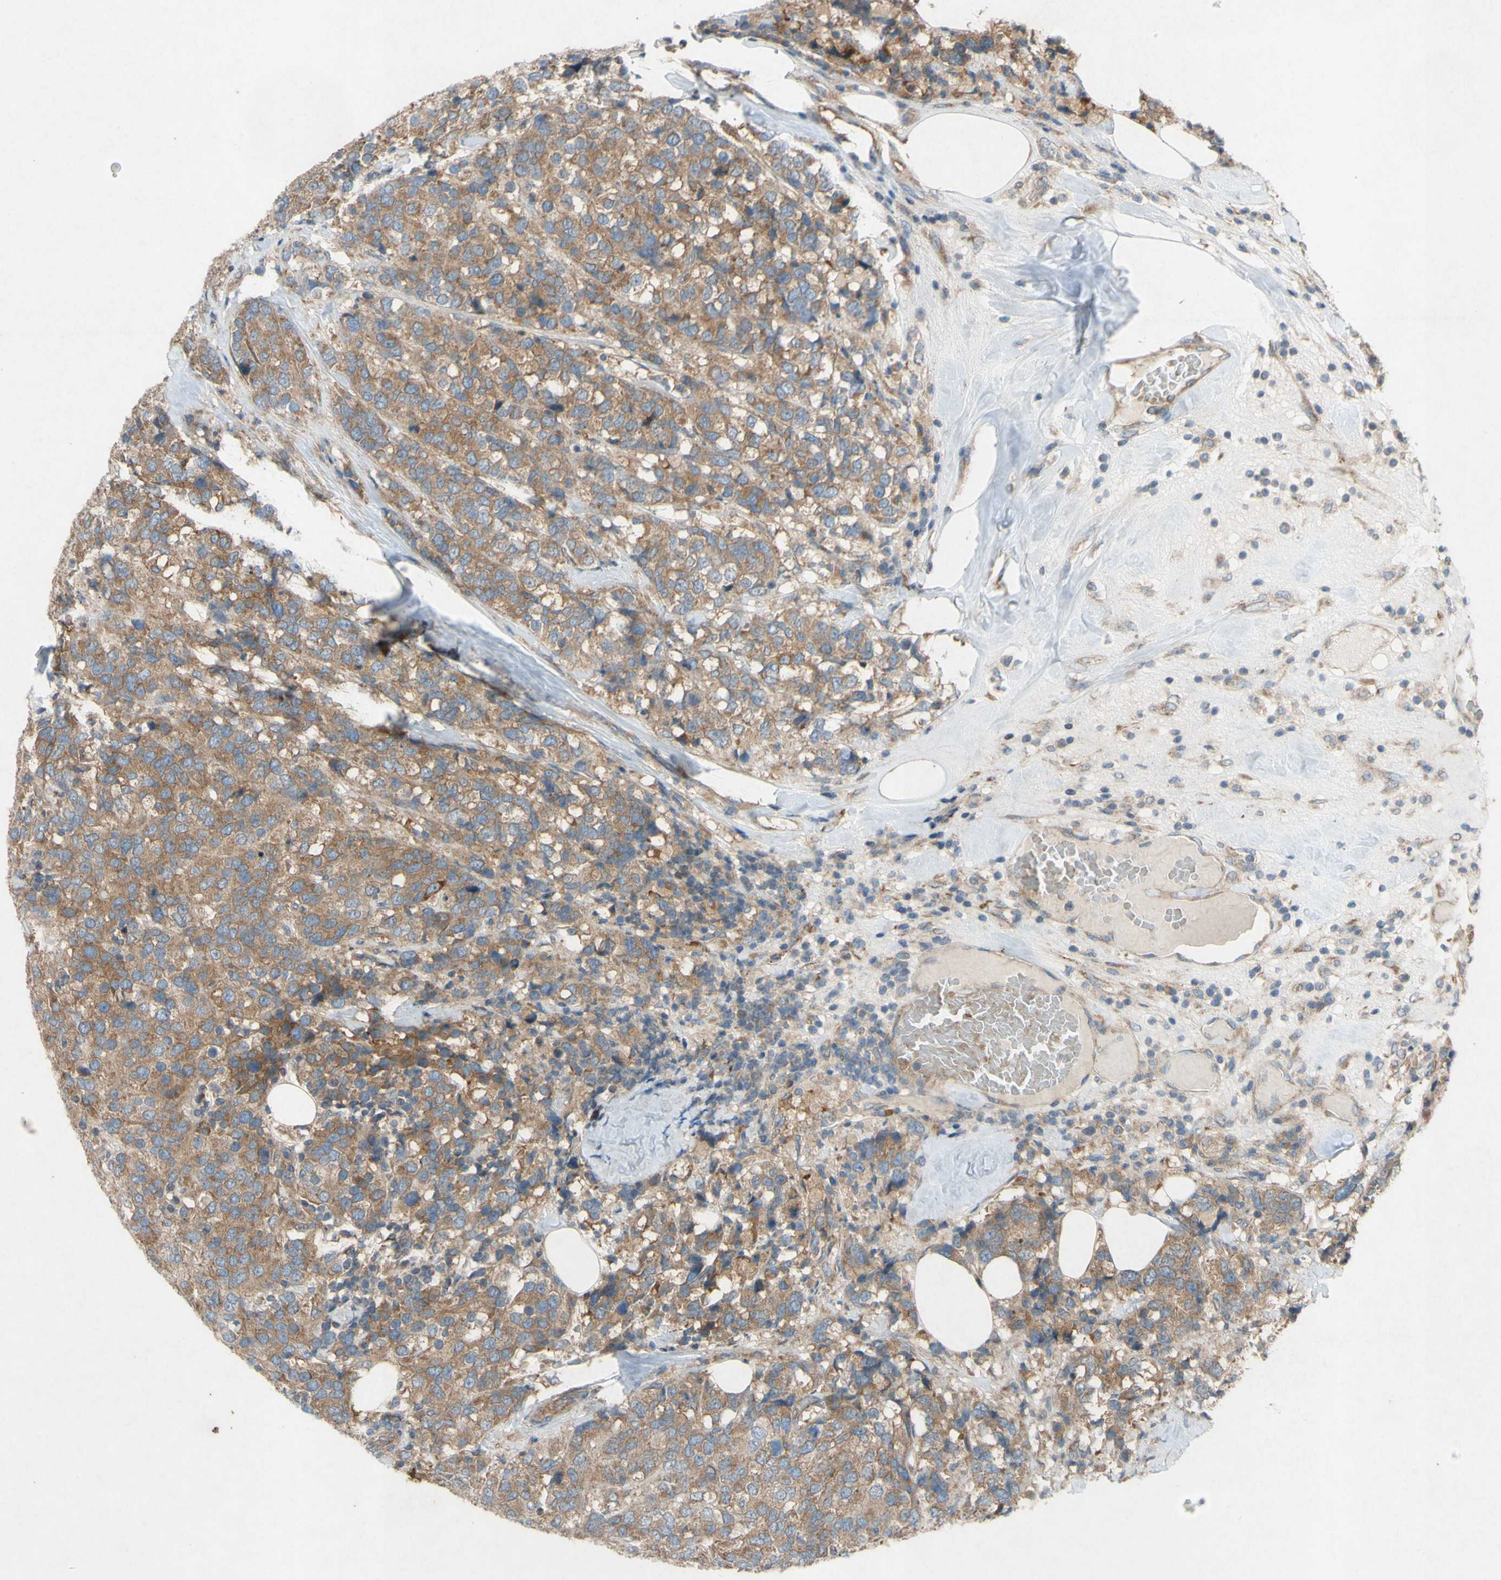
{"staining": {"intensity": "moderate", "quantity": ">75%", "location": "cytoplasmic/membranous"}, "tissue": "breast cancer", "cell_type": "Tumor cells", "image_type": "cancer", "snomed": [{"axis": "morphology", "description": "Lobular carcinoma"}, {"axis": "topography", "description": "Breast"}], "caption": "A brown stain highlights moderate cytoplasmic/membranous staining of a protein in human breast lobular carcinoma tumor cells. The staining was performed using DAB, with brown indicating positive protein expression. Nuclei are stained blue with hematoxylin.", "gene": "TST", "patient": {"sex": "female", "age": 59}}